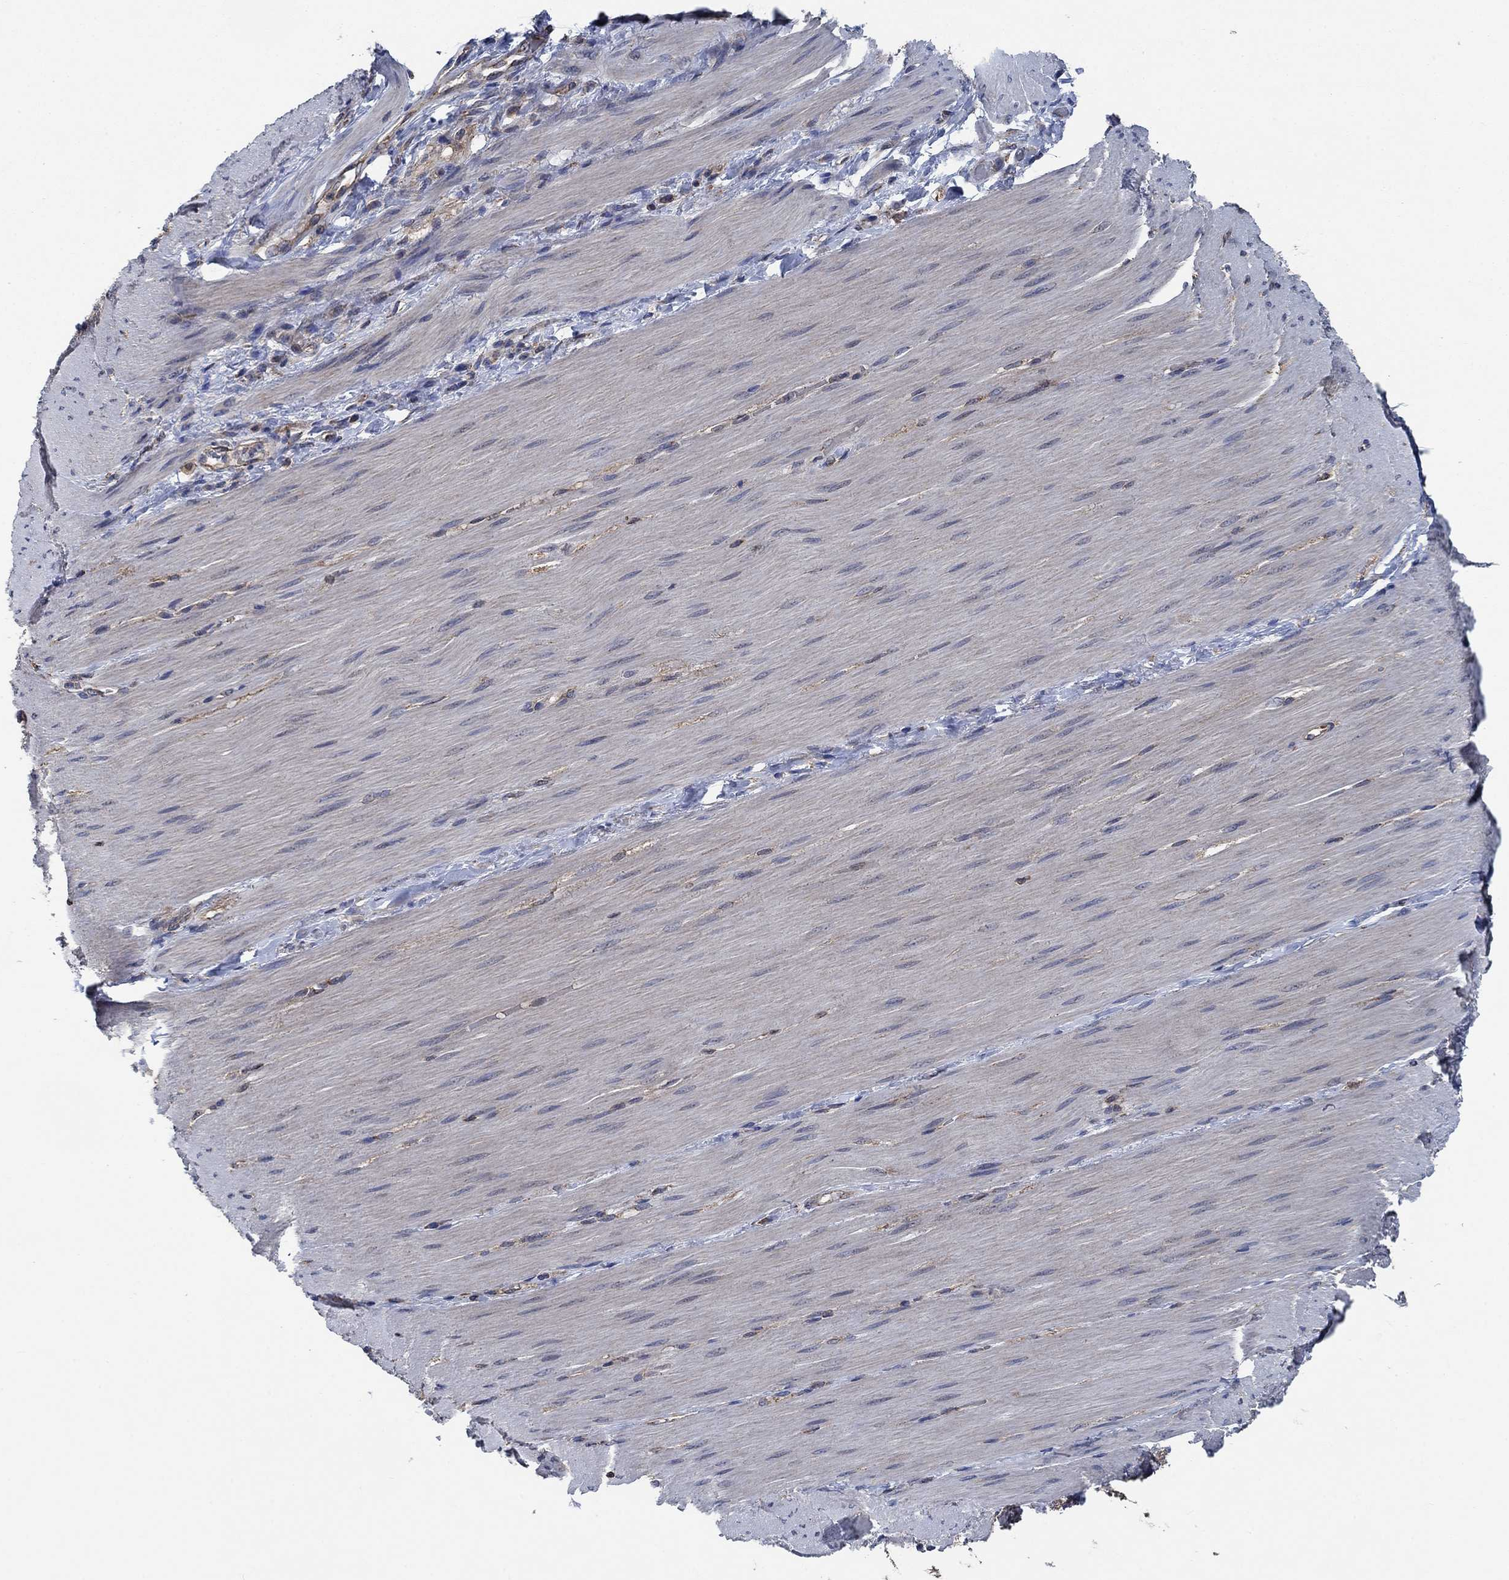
{"staining": {"intensity": "negative", "quantity": "none", "location": "none"}, "tissue": "adipose tissue", "cell_type": "Adipocytes", "image_type": "normal", "snomed": [{"axis": "morphology", "description": "Normal tissue, NOS"}, {"axis": "topography", "description": "Smooth muscle"}, {"axis": "topography", "description": "Duodenum"}, {"axis": "topography", "description": "Peripheral nerve tissue"}], "caption": "Histopathology image shows no protein positivity in adipocytes of benign adipose tissue. Nuclei are stained in blue.", "gene": "STXBP6", "patient": {"sex": "female", "age": 61}}